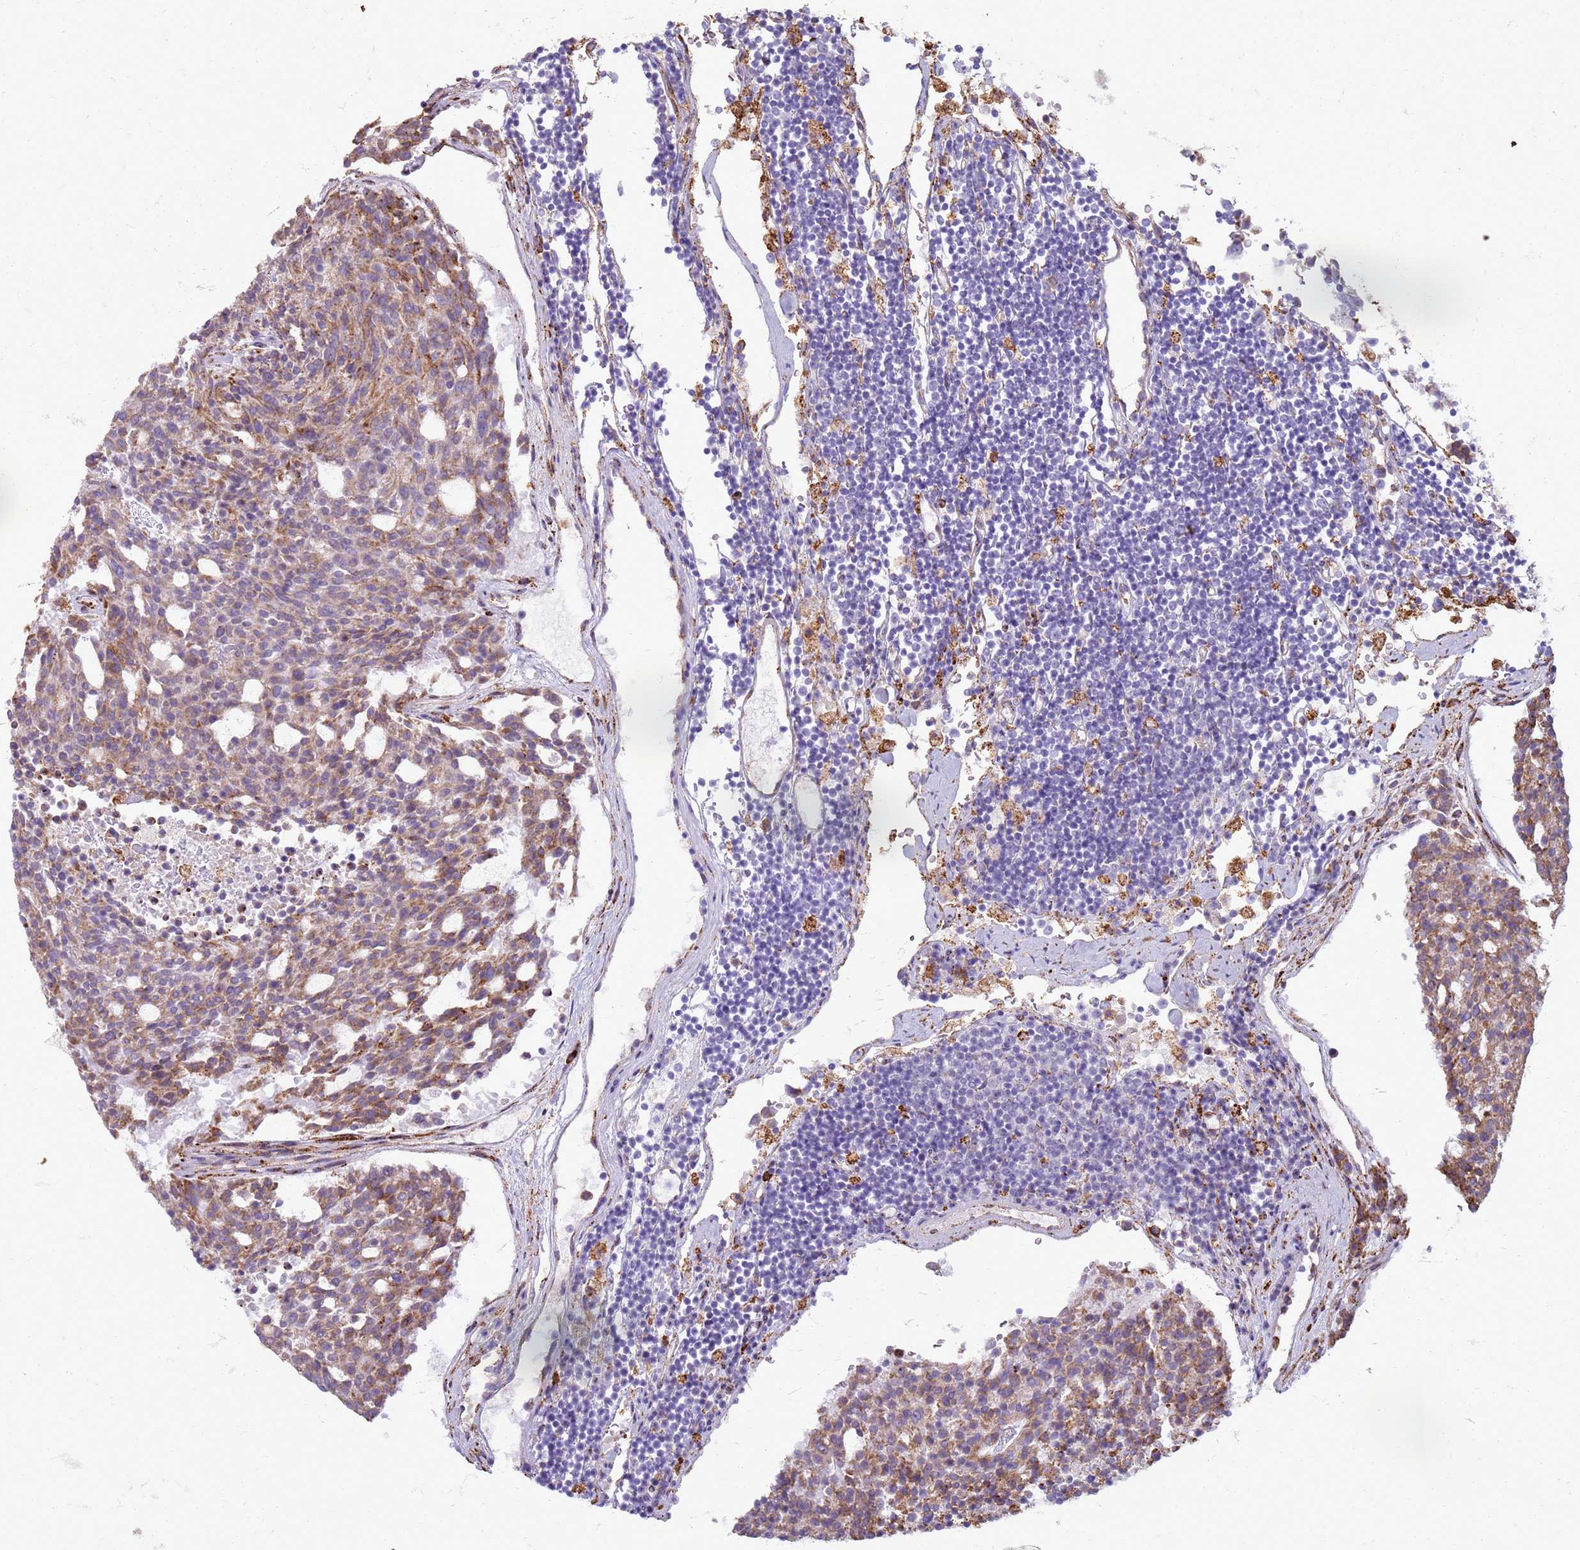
{"staining": {"intensity": "moderate", "quantity": "<25%", "location": "cytoplasmic/membranous"}, "tissue": "carcinoid", "cell_type": "Tumor cells", "image_type": "cancer", "snomed": [{"axis": "morphology", "description": "Carcinoid, malignant, NOS"}, {"axis": "topography", "description": "Pancreas"}], "caption": "The immunohistochemical stain highlights moderate cytoplasmic/membranous staining in tumor cells of carcinoid tissue. (Stains: DAB in brown, nuclei in blue, Microscopy: brightfield microscopy at high magnification).", "gene": "PDK3", "patient": {"sex": "female", "age": 54}}